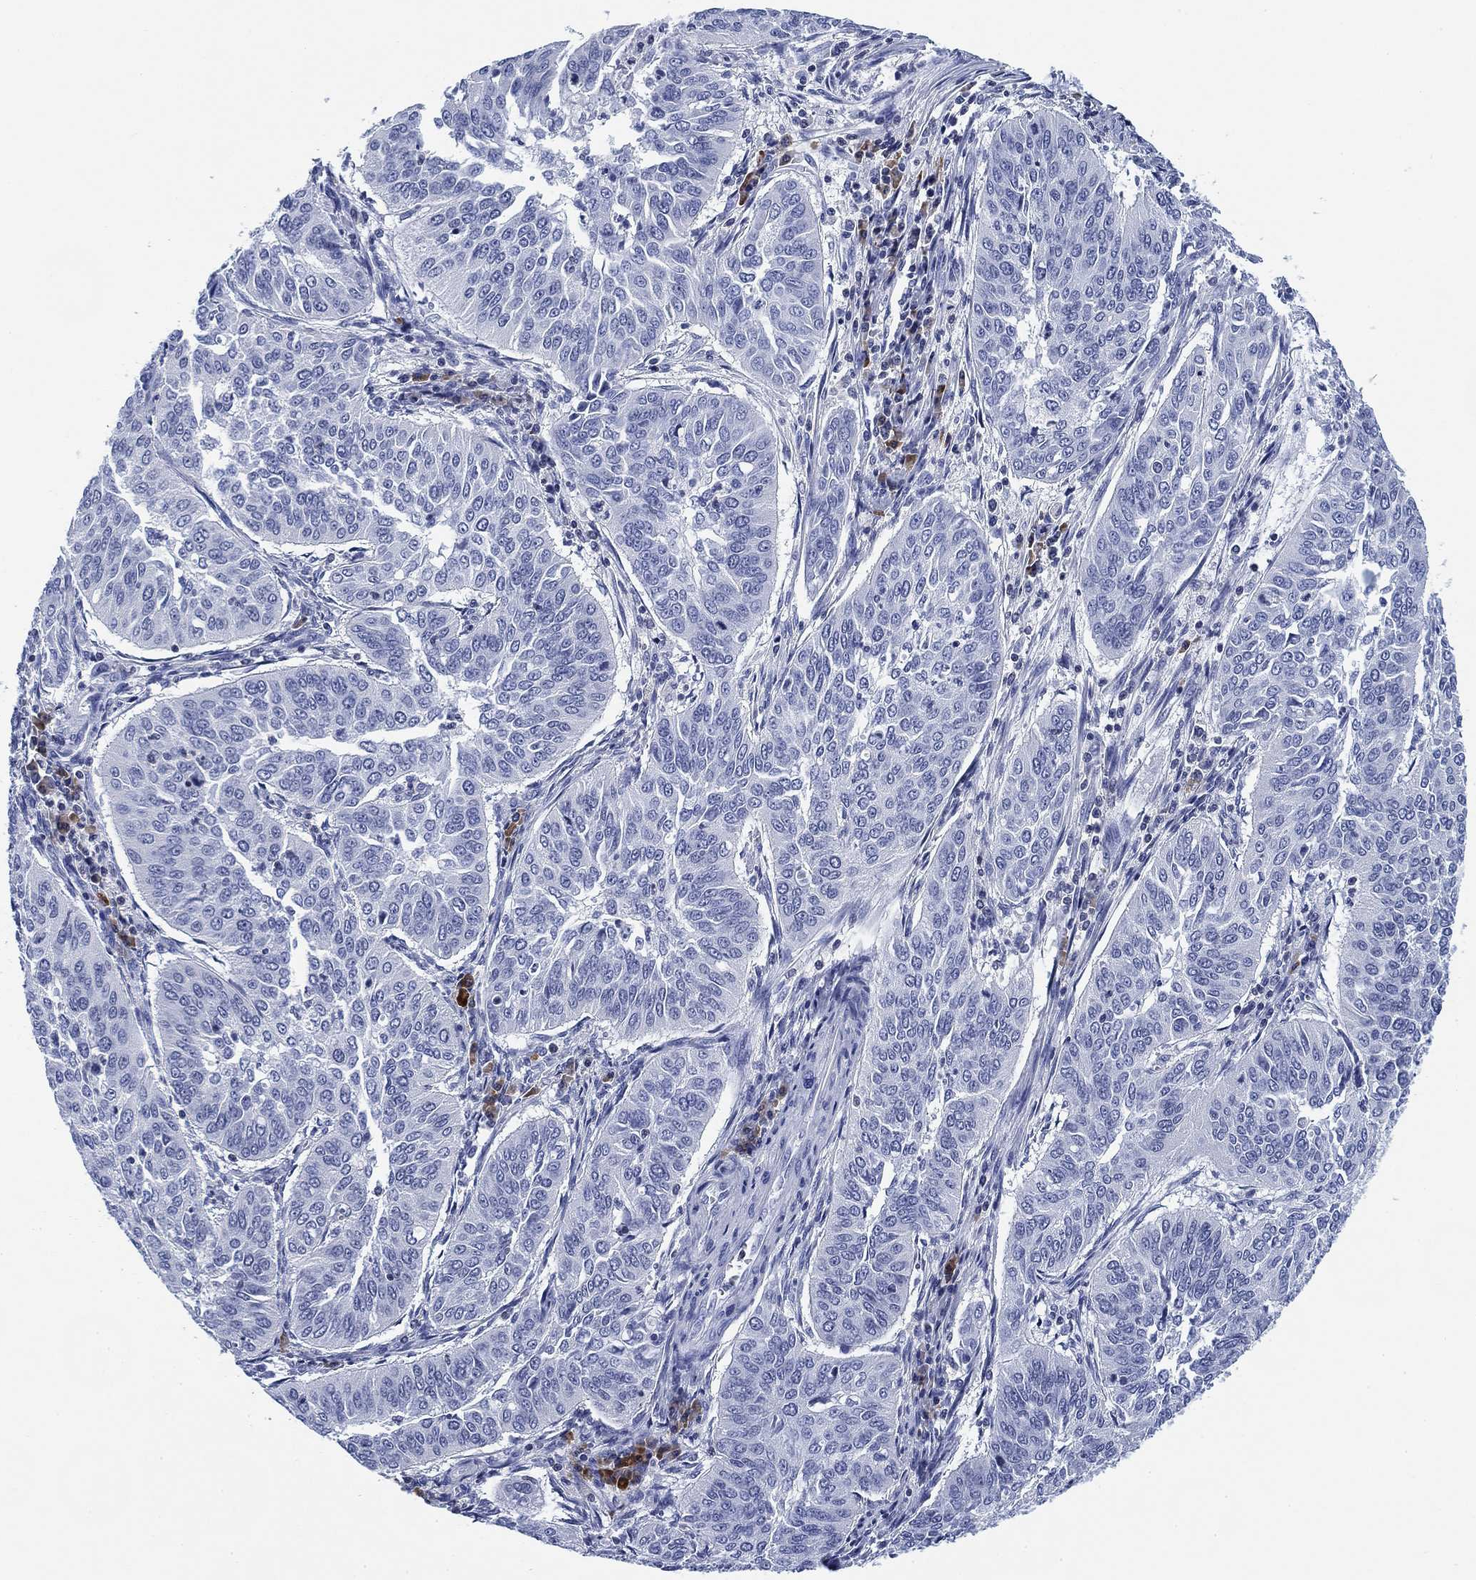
{"staining": {"intensity": "negative", "quantity": "none", "location": "none"}, "tissue": "cervical cancer", "cell_type": "Tumor cells", "image_type": "cancer", "snomed": [{"axis": "morphology", "description": "Normal tissue, NOS"}, {"axis": "morphology", "description": "Squamous cell carcinoma, NOS"}, {"axis": "topography", "description": "Cervix"}], "caption": "High magnification brightfield microscopy of cervical squamous cell carcinoma stained with DAB (brown) and counterstained with hematoxylin (blue): tumor cells show no significant expression.", "gene": "FYB1", "patient": {"sex": "female", "age": 39}}